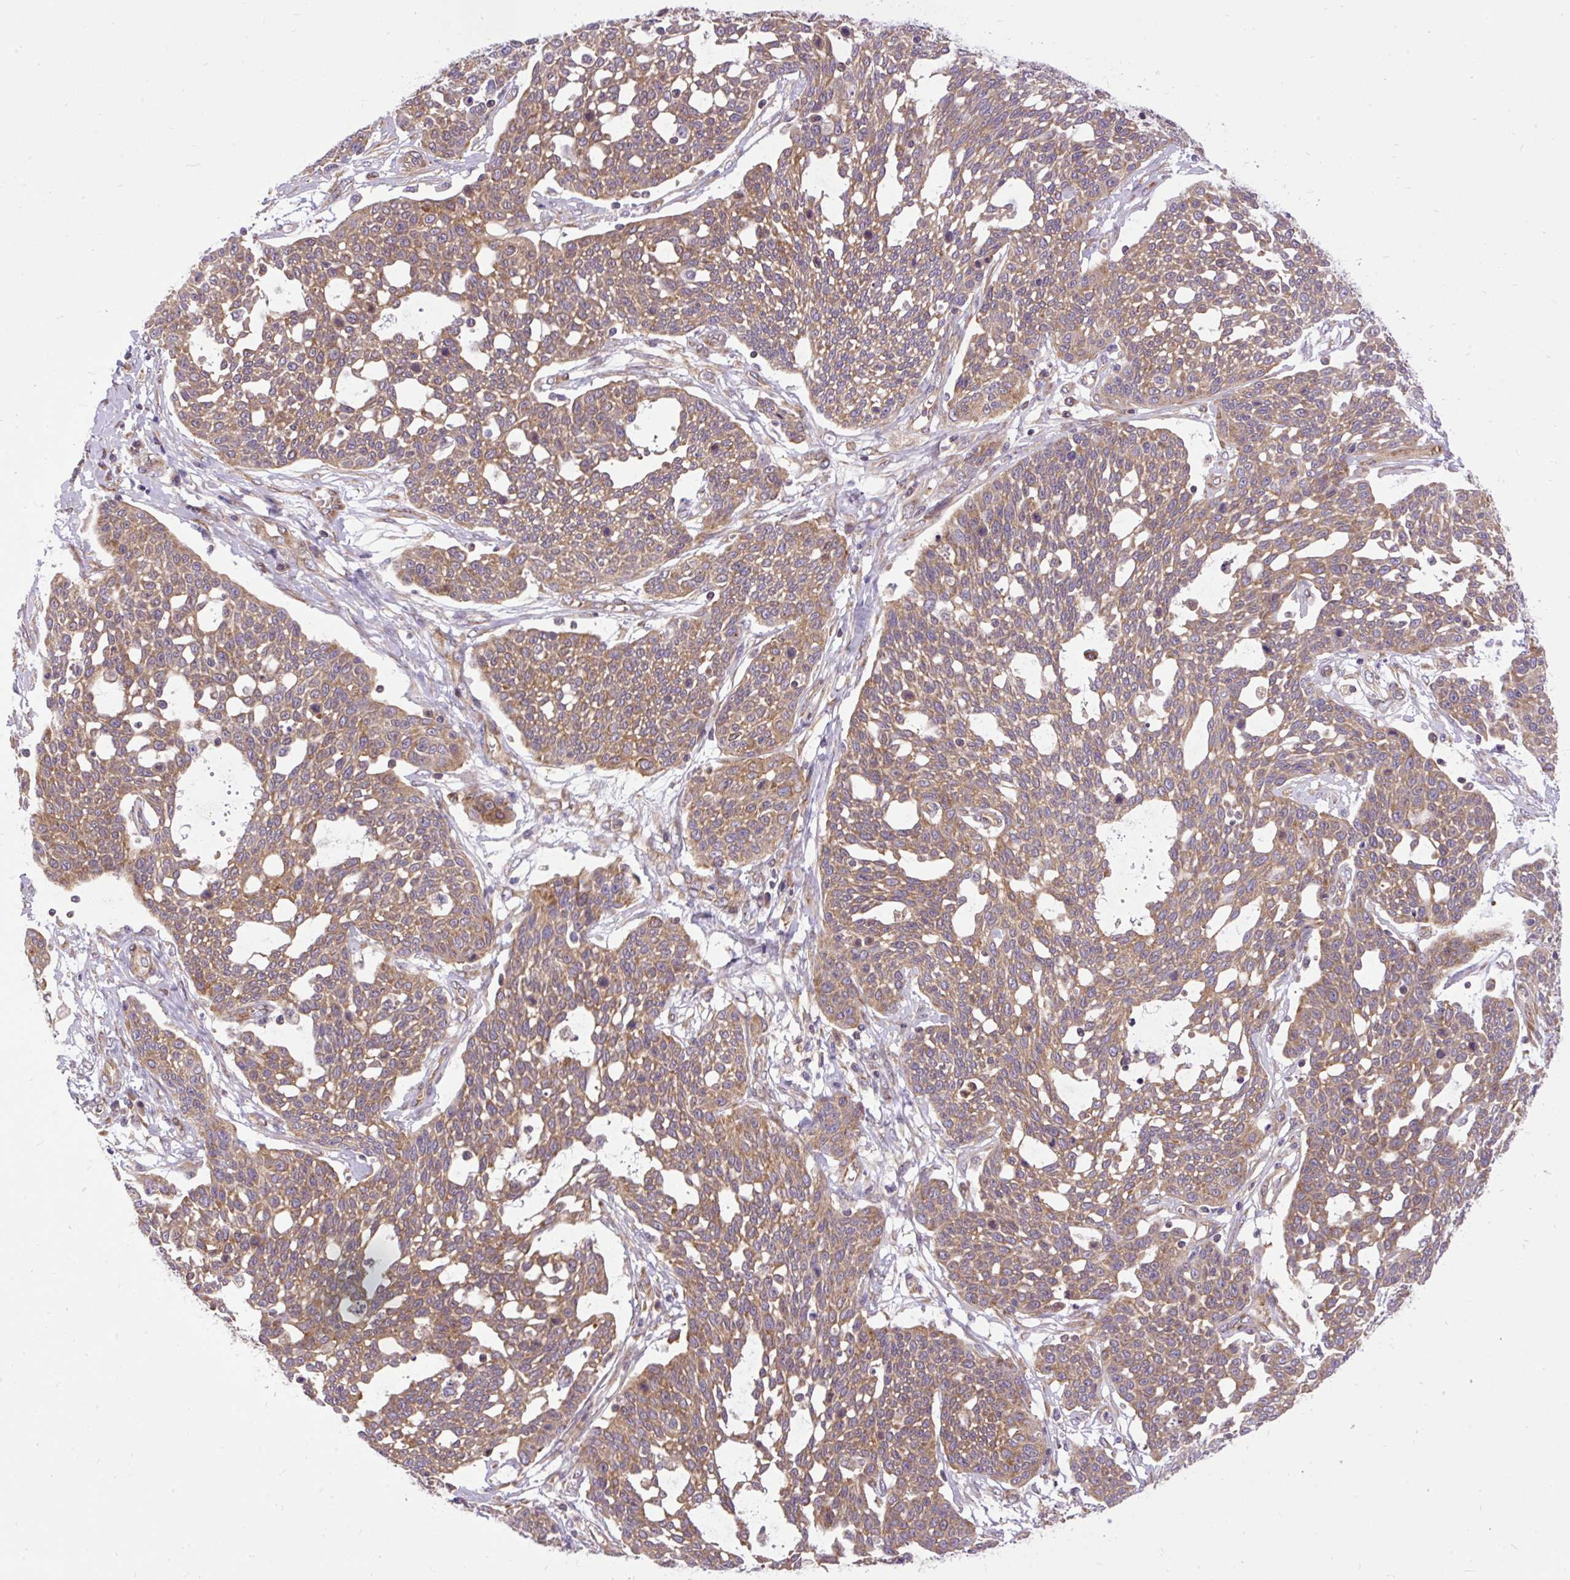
{"staining": {"intensity": "moderate", "quantity": ">75%", "location": "cytoplasmic/membranous"}, "tissue": "cervical cancer", "cell_type": "Tumor cells", "image_type": "cancer", "snomed": [{"axis": "morphology", "description": "Squamous cell carcinoma, NOS"}, {"axis": "topography", "description": "Cervix"}], "caption": "Immunohistochemical staining of human cervical cancer demonstrates medium levels of moderate cytoplasmic/membranous expression in about >75% of tumor cells.", "gene": "TRIM17", "patient": {"sex": "female", "age": 34}}